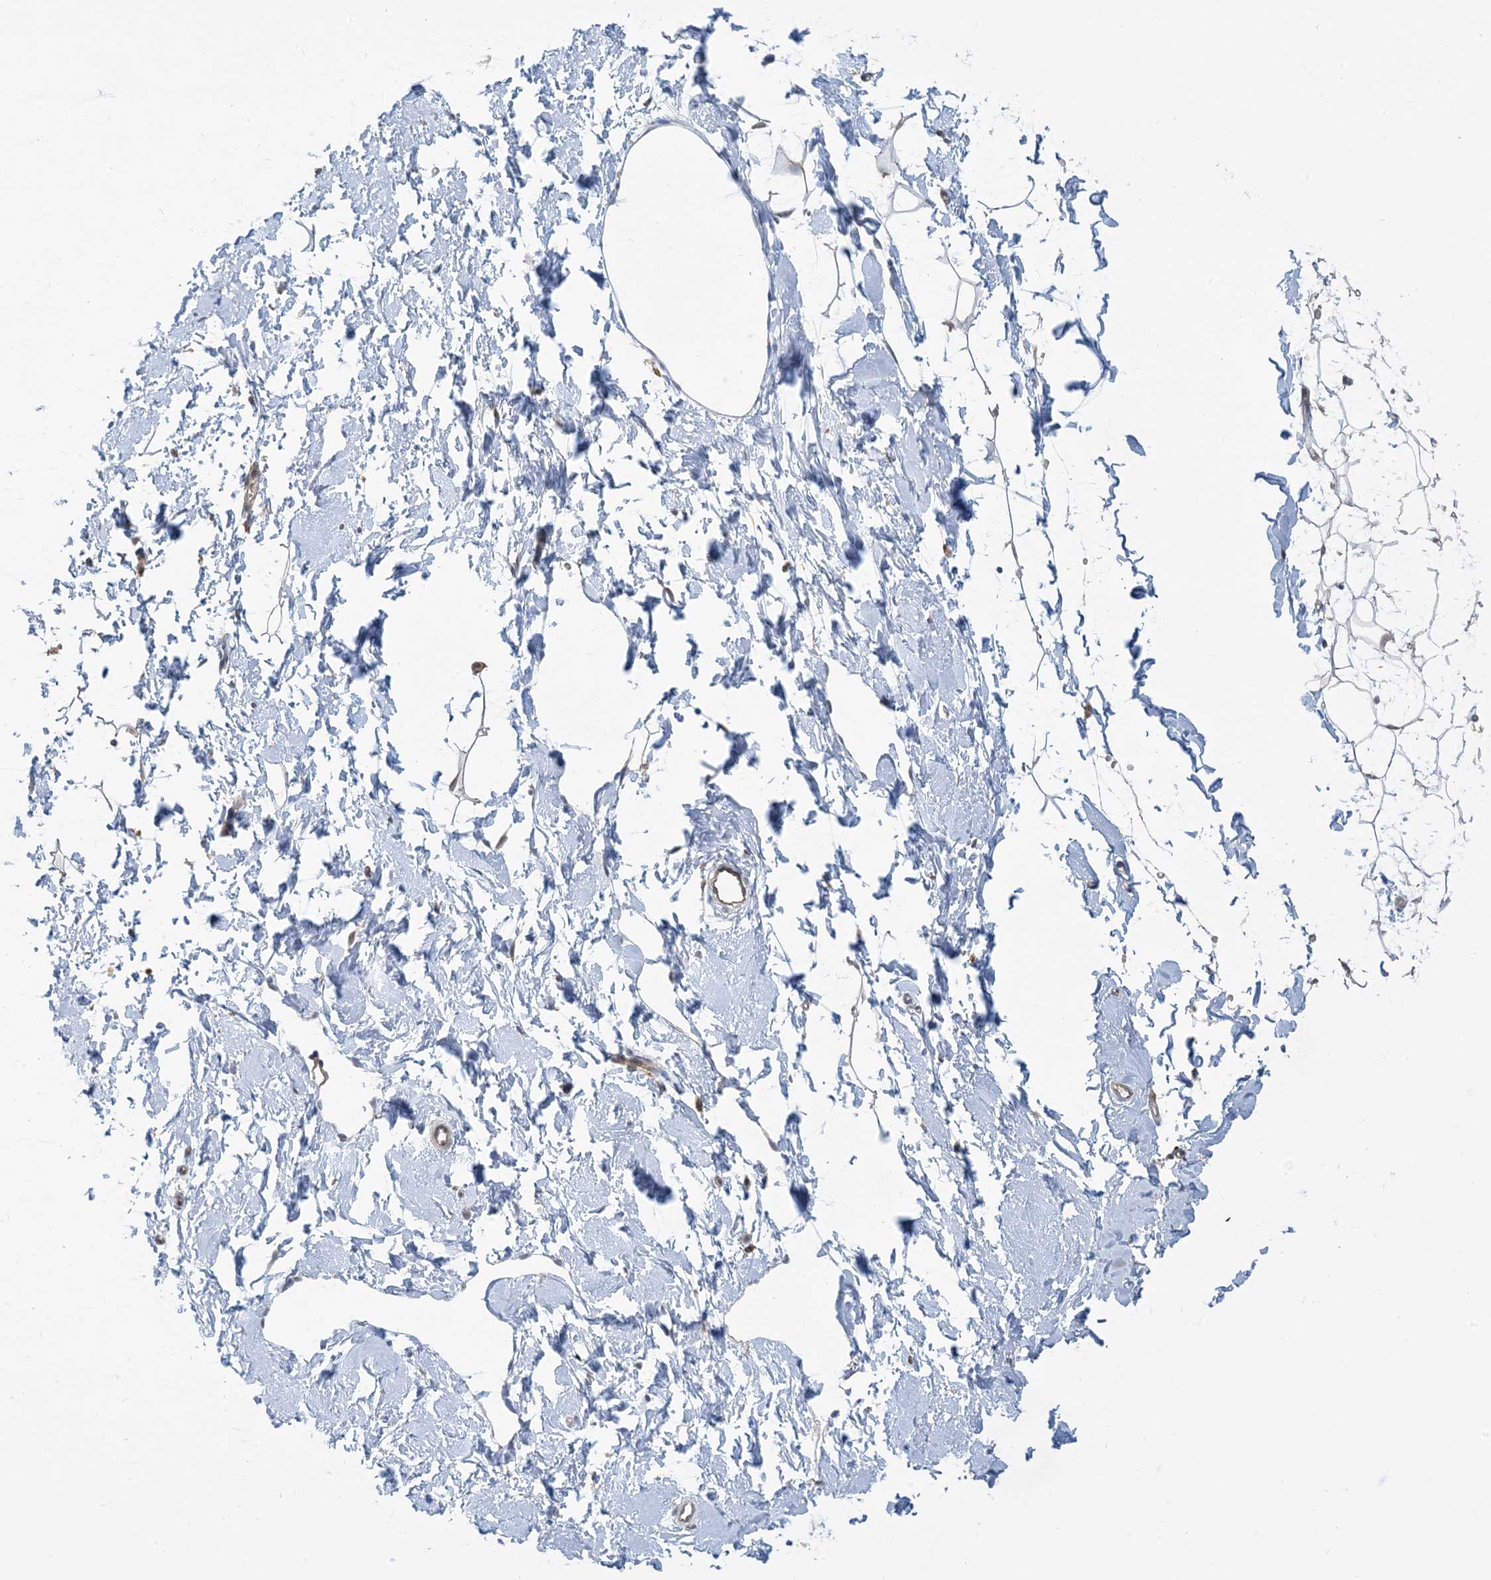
{"staining": {"intensity": "weak", "quantity": "25%-75%", "location": "cytoplasmic/membranous"}, "tissue": "adipose tissue", "cell_type": "Adipocytes", "image_type": "normal", "snomed": [{"axis": "morphology", "description": "Normal tissue, NOS"}, {"axis": "topography", "description": "Breast"}], "caption": "Immunohistochemistry (IHC) staining of benign adipose tissue, which shows low levels of weak cytoplasmic/membranous expression in about 25%-75% of adipocytes indicating weak cytoplasmic/membranous protein positivity. The staining was performed using DAB (brown) for protein detection and nuclei were counterstained in hematoxylin (blue).", "gene": "PRRT3", "patient": {"sex": "female", "age": 23}}